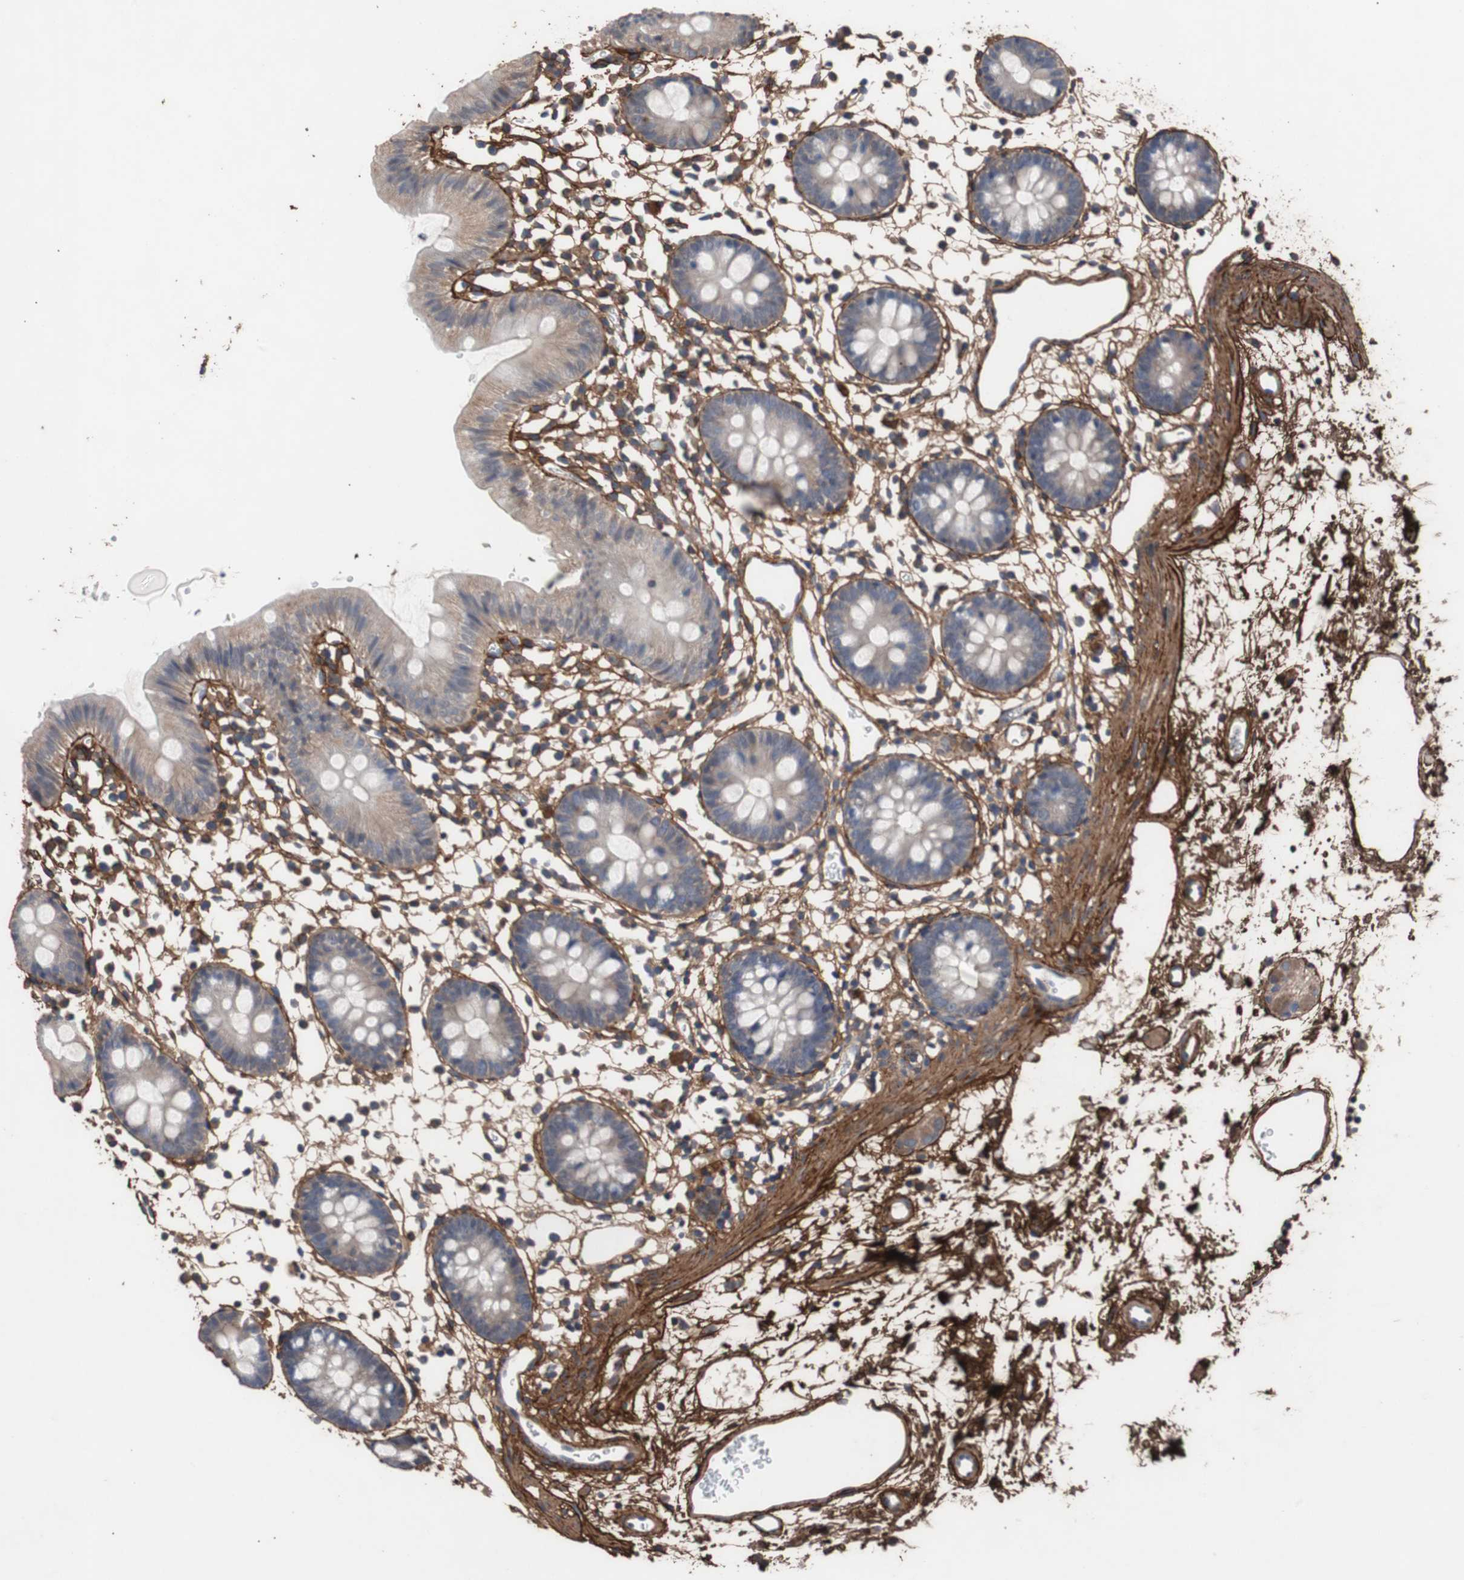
{"staining": {"intensity": "strong", "quantity": ">75%", "location": "cytoplasmic/membranous"}, "tissue": "colon", "cell_type": "Endothelial cells", "image_type": "normal", "snomed": [{"axis": "morphology", "description": "Normal tissue, NOS"}, {"axis": "morphology", "description": "Adenocarcinoma, NOS"}, {"axis": "topography", "description": "Colon"}, {"axis": "topography", "description": "Peripheral nerve tissue"}], "caption": "IHC (DAB (3,3'-diaminobenzidine)) staining of unremarkable human colon exhibits strong cytoplasmic/membranous protein expression in approximately >75% of endothelial cells.", "gene": "COL6A2", "patient": {"sex": "male", "age": 14}}